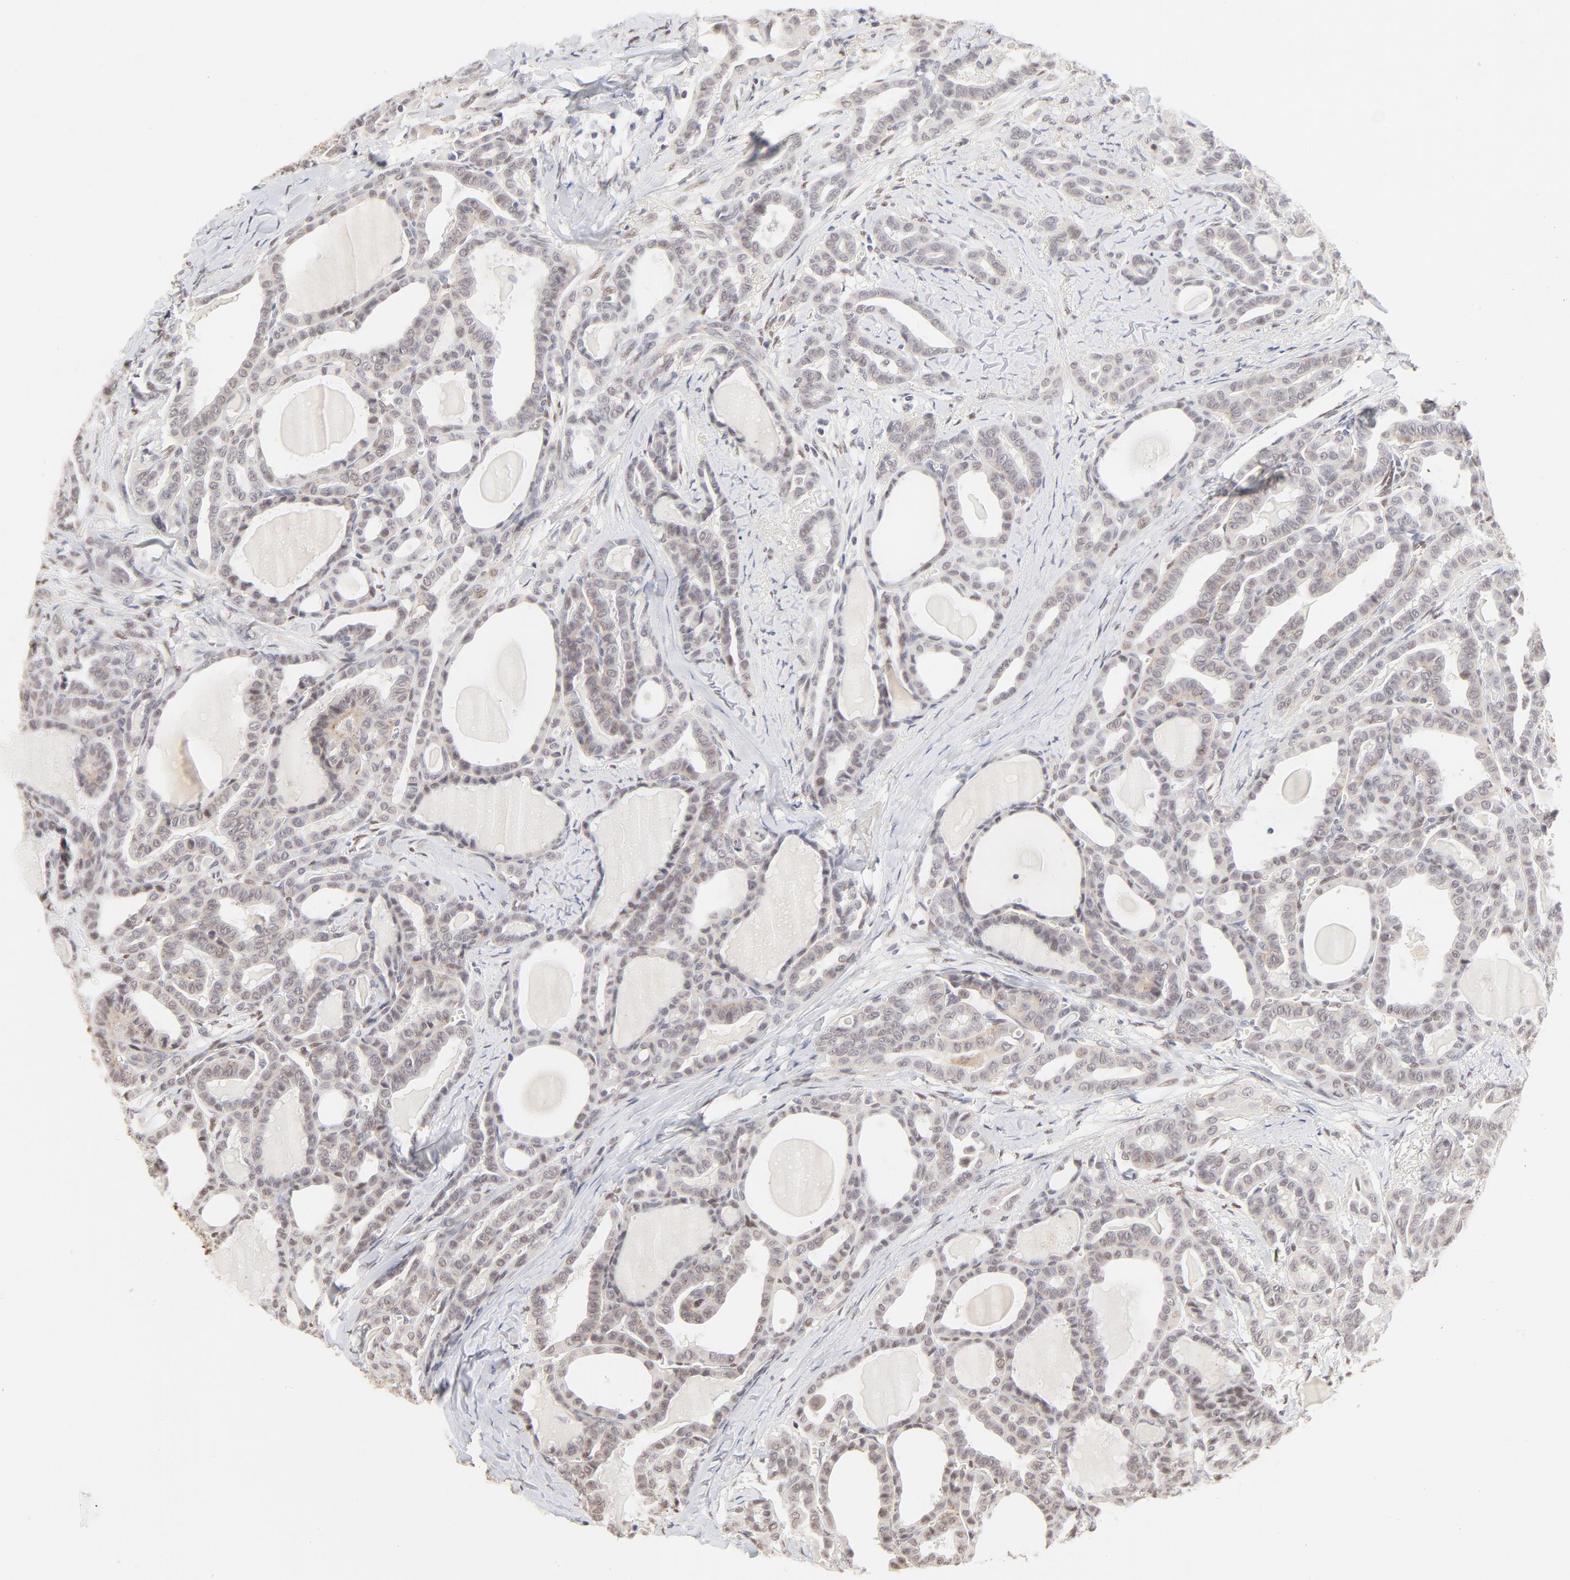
{"staining": {"intensity": "weak", "quantity": "<25%", "location": "nuclear"}, "tissue": "thyroid cancer", "cell_type": "Tumor cells", "image_type": "cancer", "snomed": [{"axis": "morphology", "description": "Carcinoma, NOS"}, {"axis": "topography", "description": "Thyroid gland"}], "caption": "Tumor cells show no significant protein positivity in carcinoma (thyroid).", "gene": "PBX3", "patient": {"sex": "female", "age": 91}}